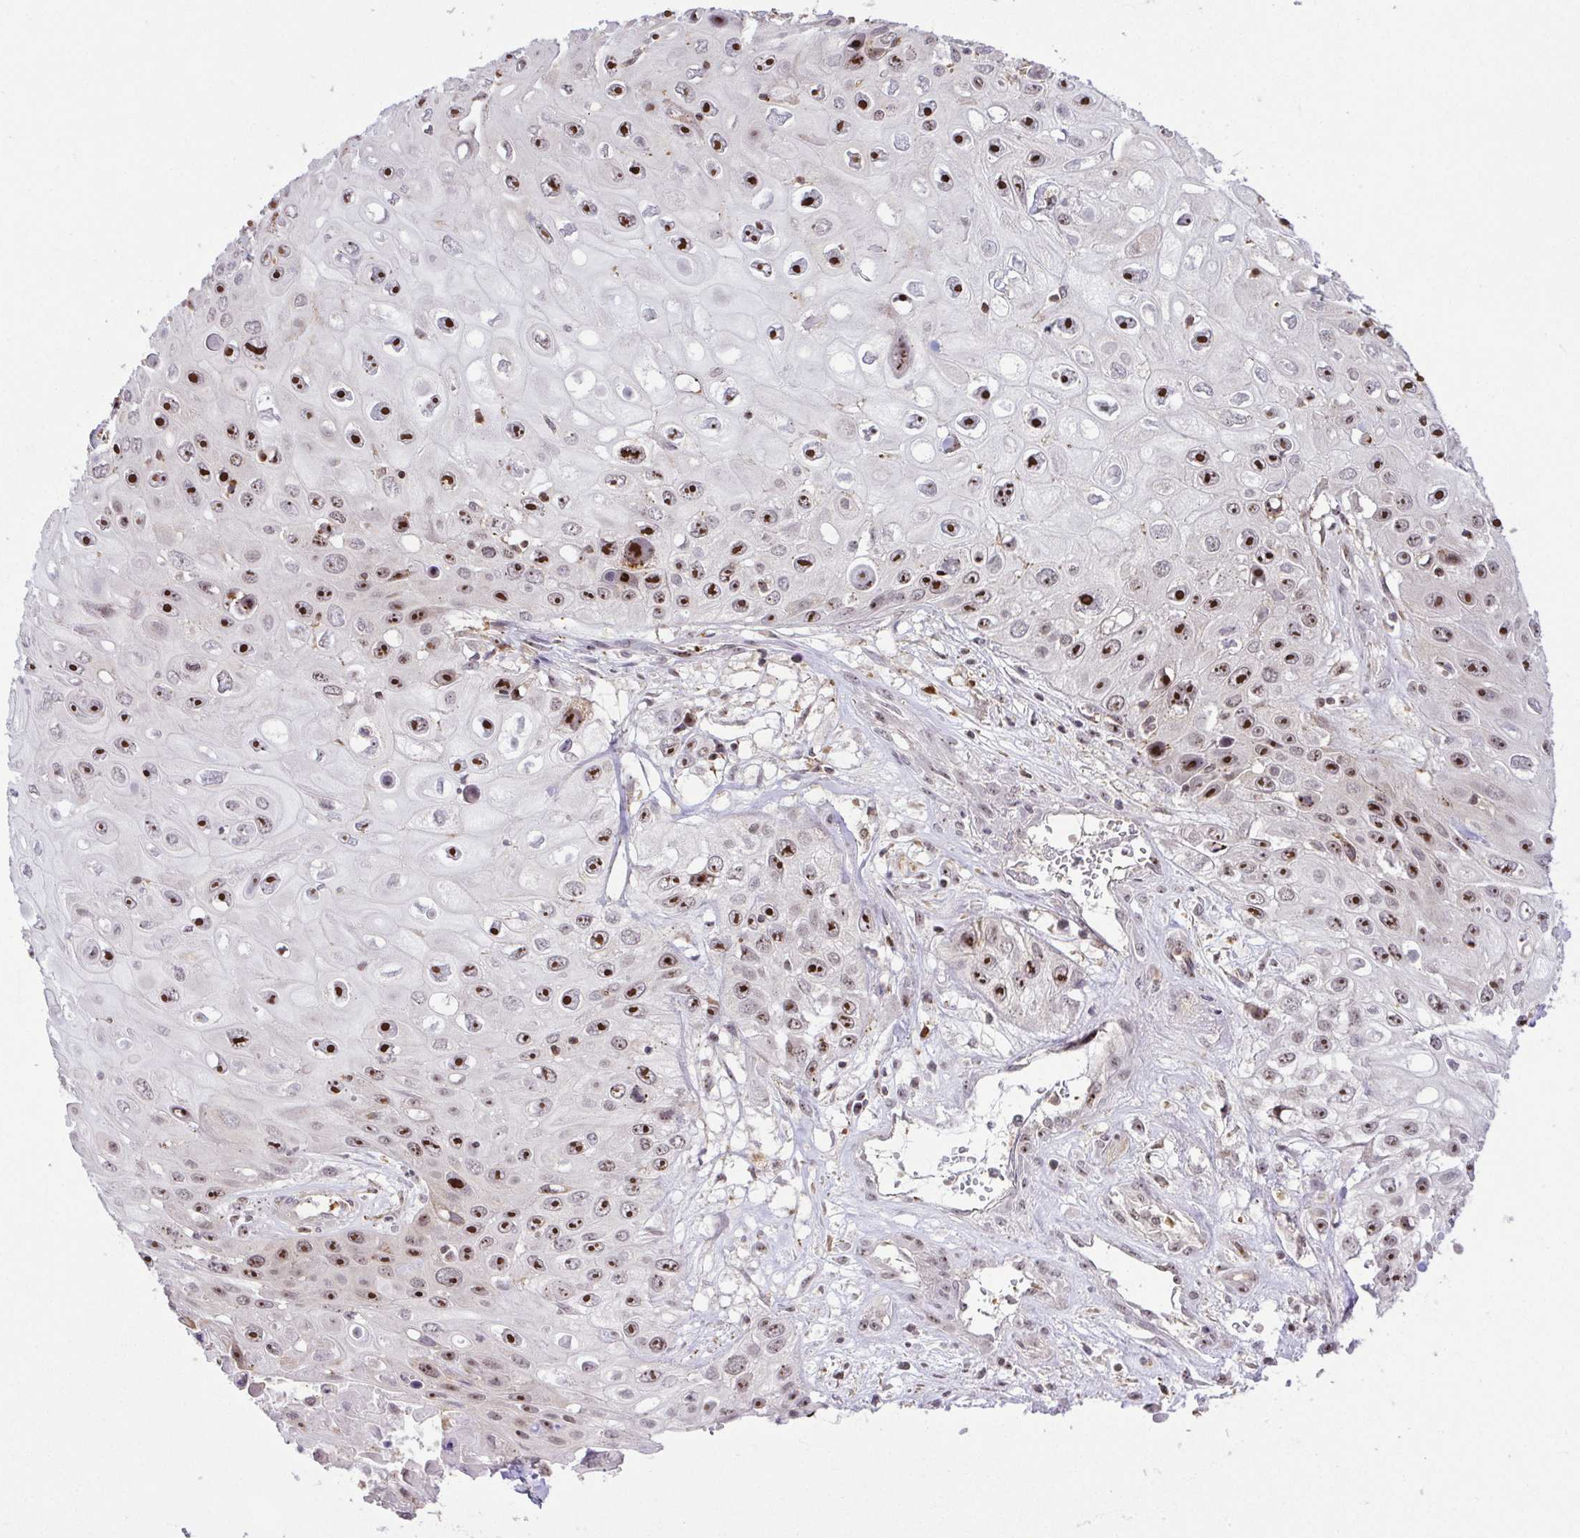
{"staining": {"intensity": "strong", "quantity": "25%-75%", "location": "nuclear"}, "tissue": "skin cancer", "cell_type": "Tumor cells", "image_type": "cancer", "snomed": [{"axis": "morphology", "description": "Squamous cell carcinoma, NOS"}, {"axis": "topography", "description": "Skin"}], "caption": "Skin cancer (squamous cell carcinoma) tissue reveals strong nuclear staining in about 25%-75% of tumor cells", "gene": "RSL24D1", "patient": {"sex": "male", "age": 82}}